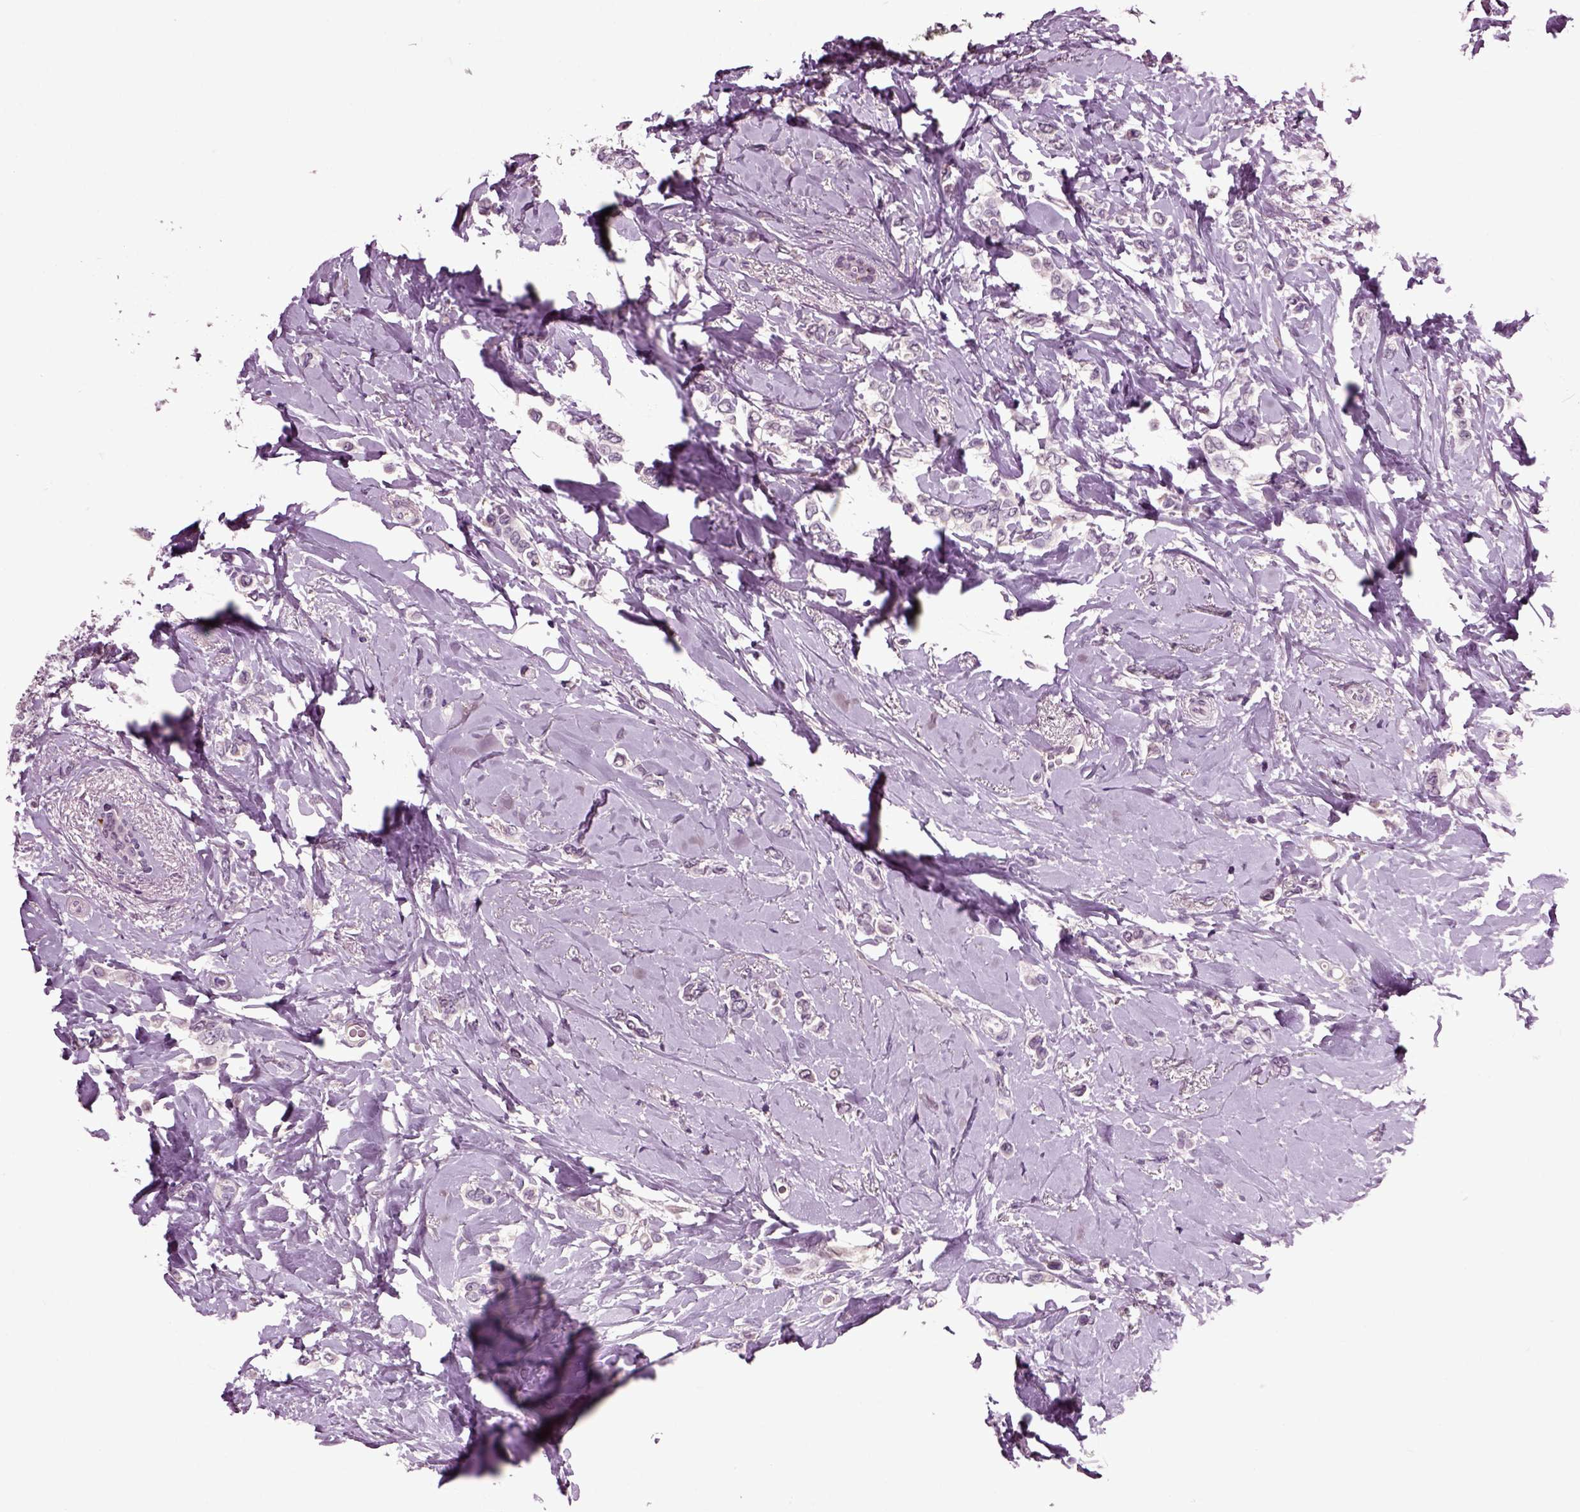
{"staining": {"intensity": "negative", "quantity": "none", "location": "none"}, "tissue": "breast cancer", "cell_type": "Tumor cells", "image_type": "cancer", "snomed": [{"axis": "morphology", "description": "Duct carcinoma"}, {"axis": "topography", "description": "Breast"}], "caption": "Immunohistochemistry (IHC) image of neoplastic tissue: breast cancer (intraductal carcinoma) stained with DAB (3,3'-diaminobenzidine) exhibits no significant protein positivity in tumor cells. Brightfield microscopy of immunohistochemistry (IHC) stained with DAB (brown) and hematoxylin (blue), captured at high magnification.", "gene": "CRHR1", "patient": {"sex": "female", "age": 40}}